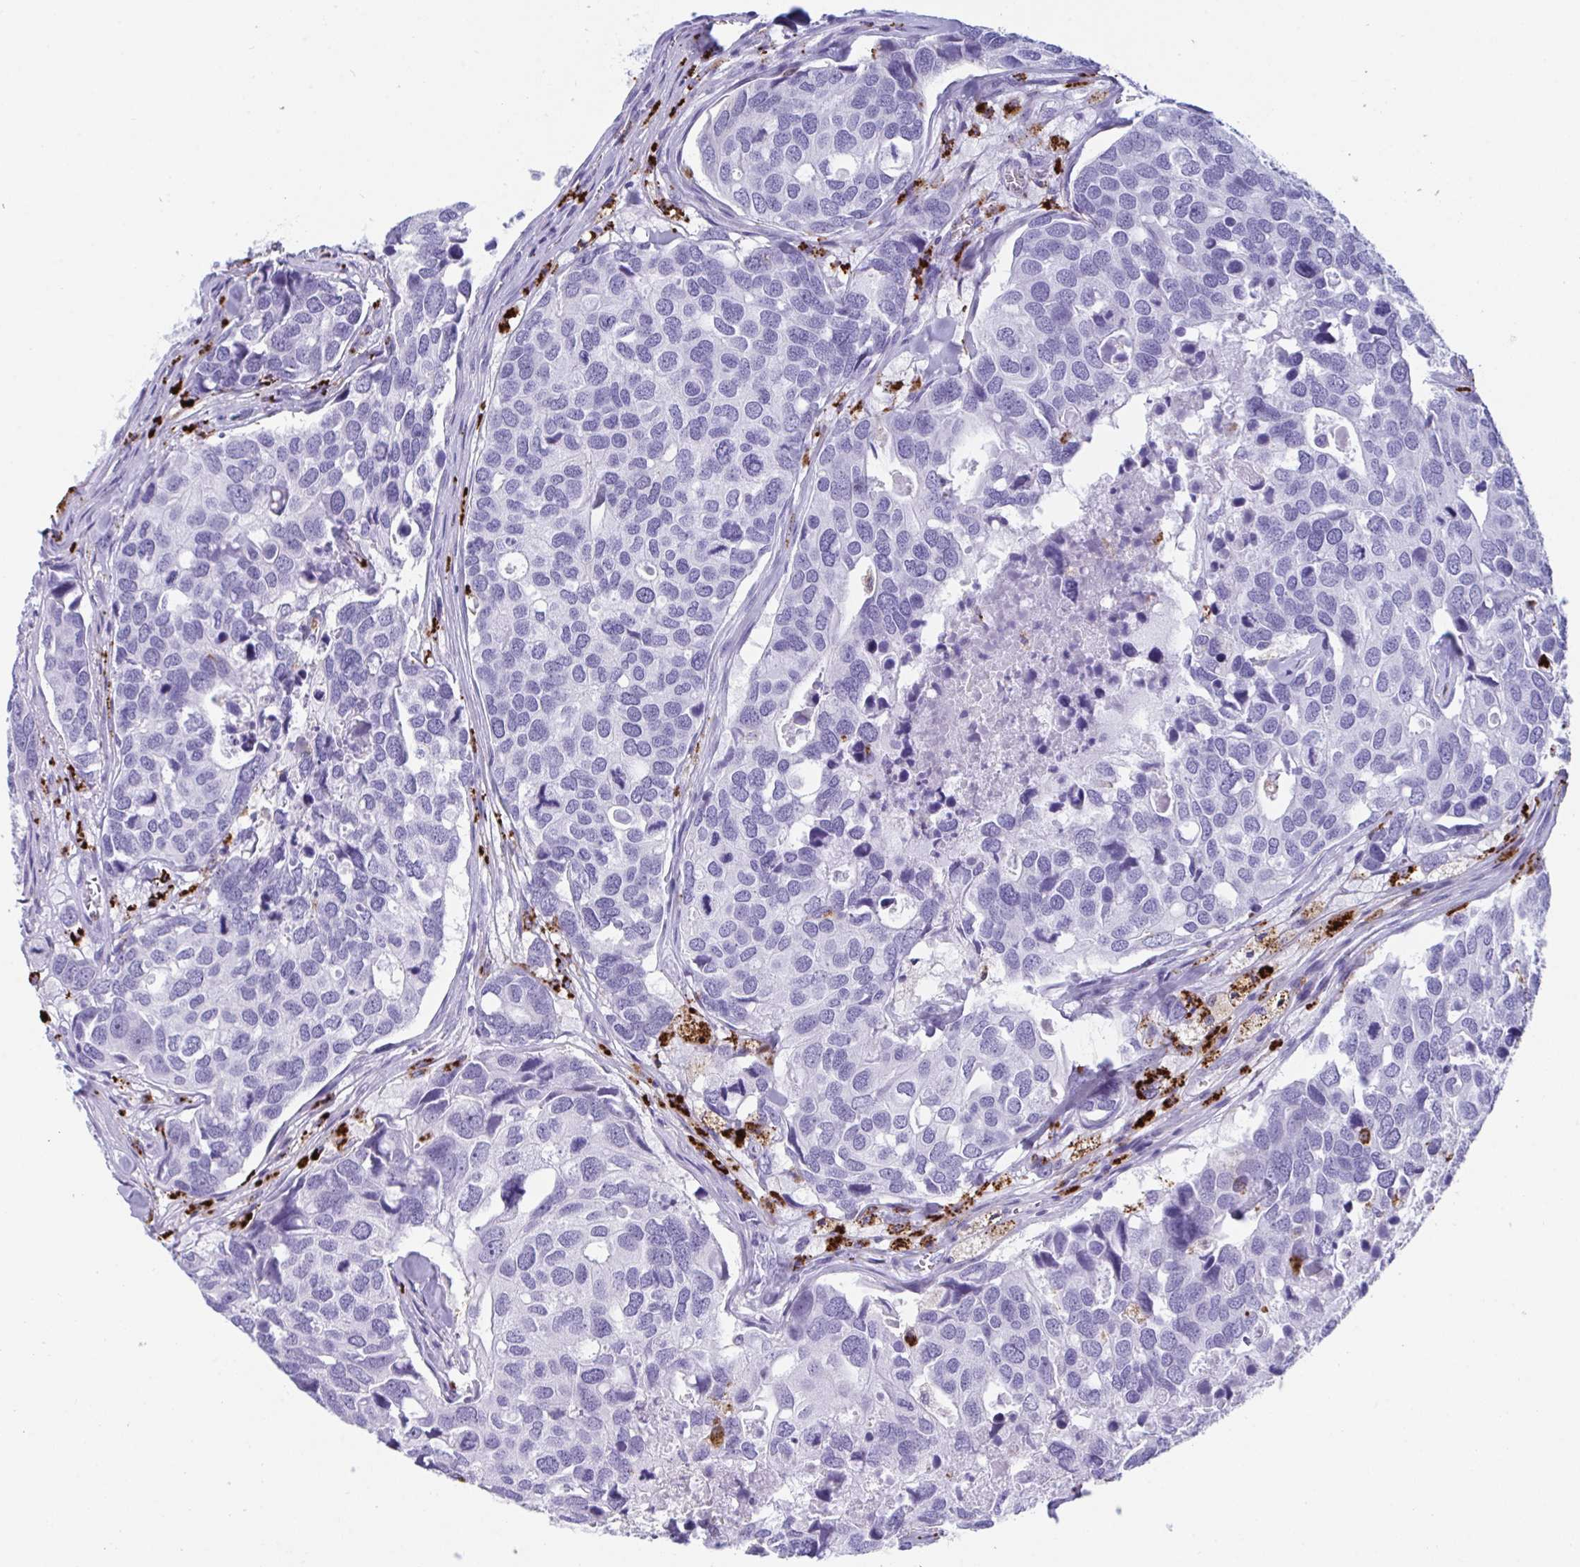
{"staining": {"intensity": "negative", "quantity": "none", "location": "none"}, "tissue": "breast cancer", "cell_type": "Tumor cells", "image_type": "cancer", "snomed": [{"axis": "morphology", "description": "Duct carcinoma"}, {"axis": "topography", "description": "Breast"}], "caption": "Tumor cells show no significant staining in breast intraductal carcinoma.", "gene": "CPVL", "patient": {"sex": "female", "age": 83}}